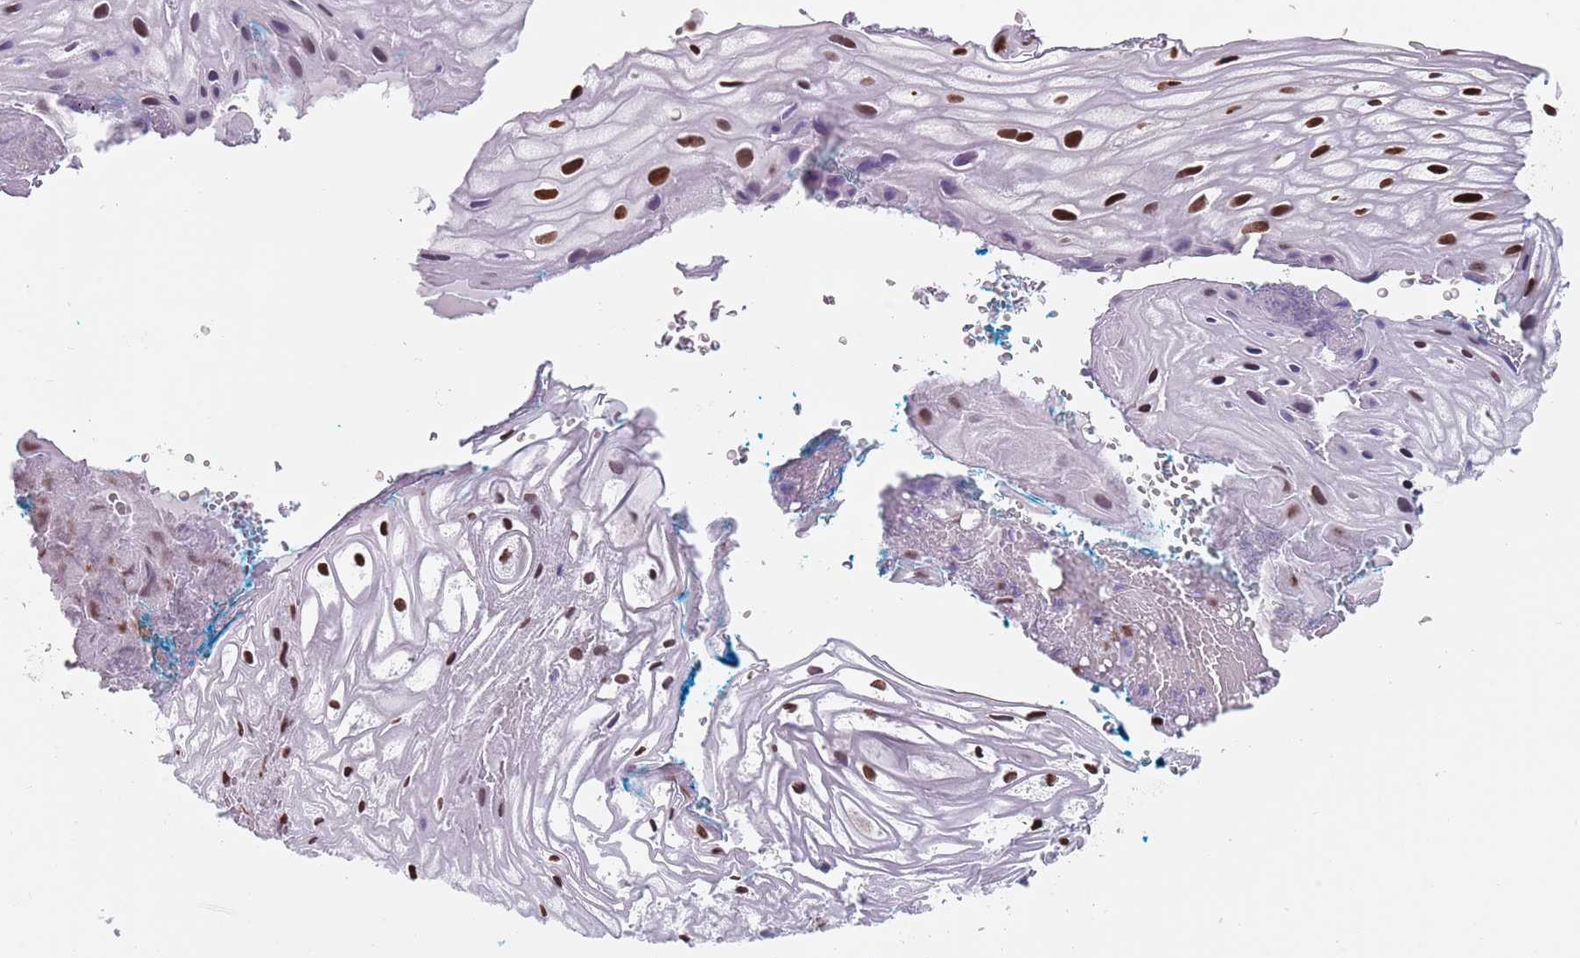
{"staining": {"intensity": "strong", "quantity": "25%-75%", "location": "nuclear"}, "tissue": "vagina", "cell_type": "Squamous epithelial cells", "image_type": "normal", "snomed": [{"axis": "morphology", "description": "Normal tissue, NOS"}, {"axis": "morphology", "description": "Adenocarcinoma, NOS"}, {"axis": "topography", "description": "Rectum"}, {"axis": "topography", "description": "Vagina"}], "caption": "Protein staining demonstrates strong nuclear staining in about 25%-75% of squamous epithelial cells in unremarkable vagina.", "gene": "MFSD12", "patient": {"sex": "female", "age": 71}}